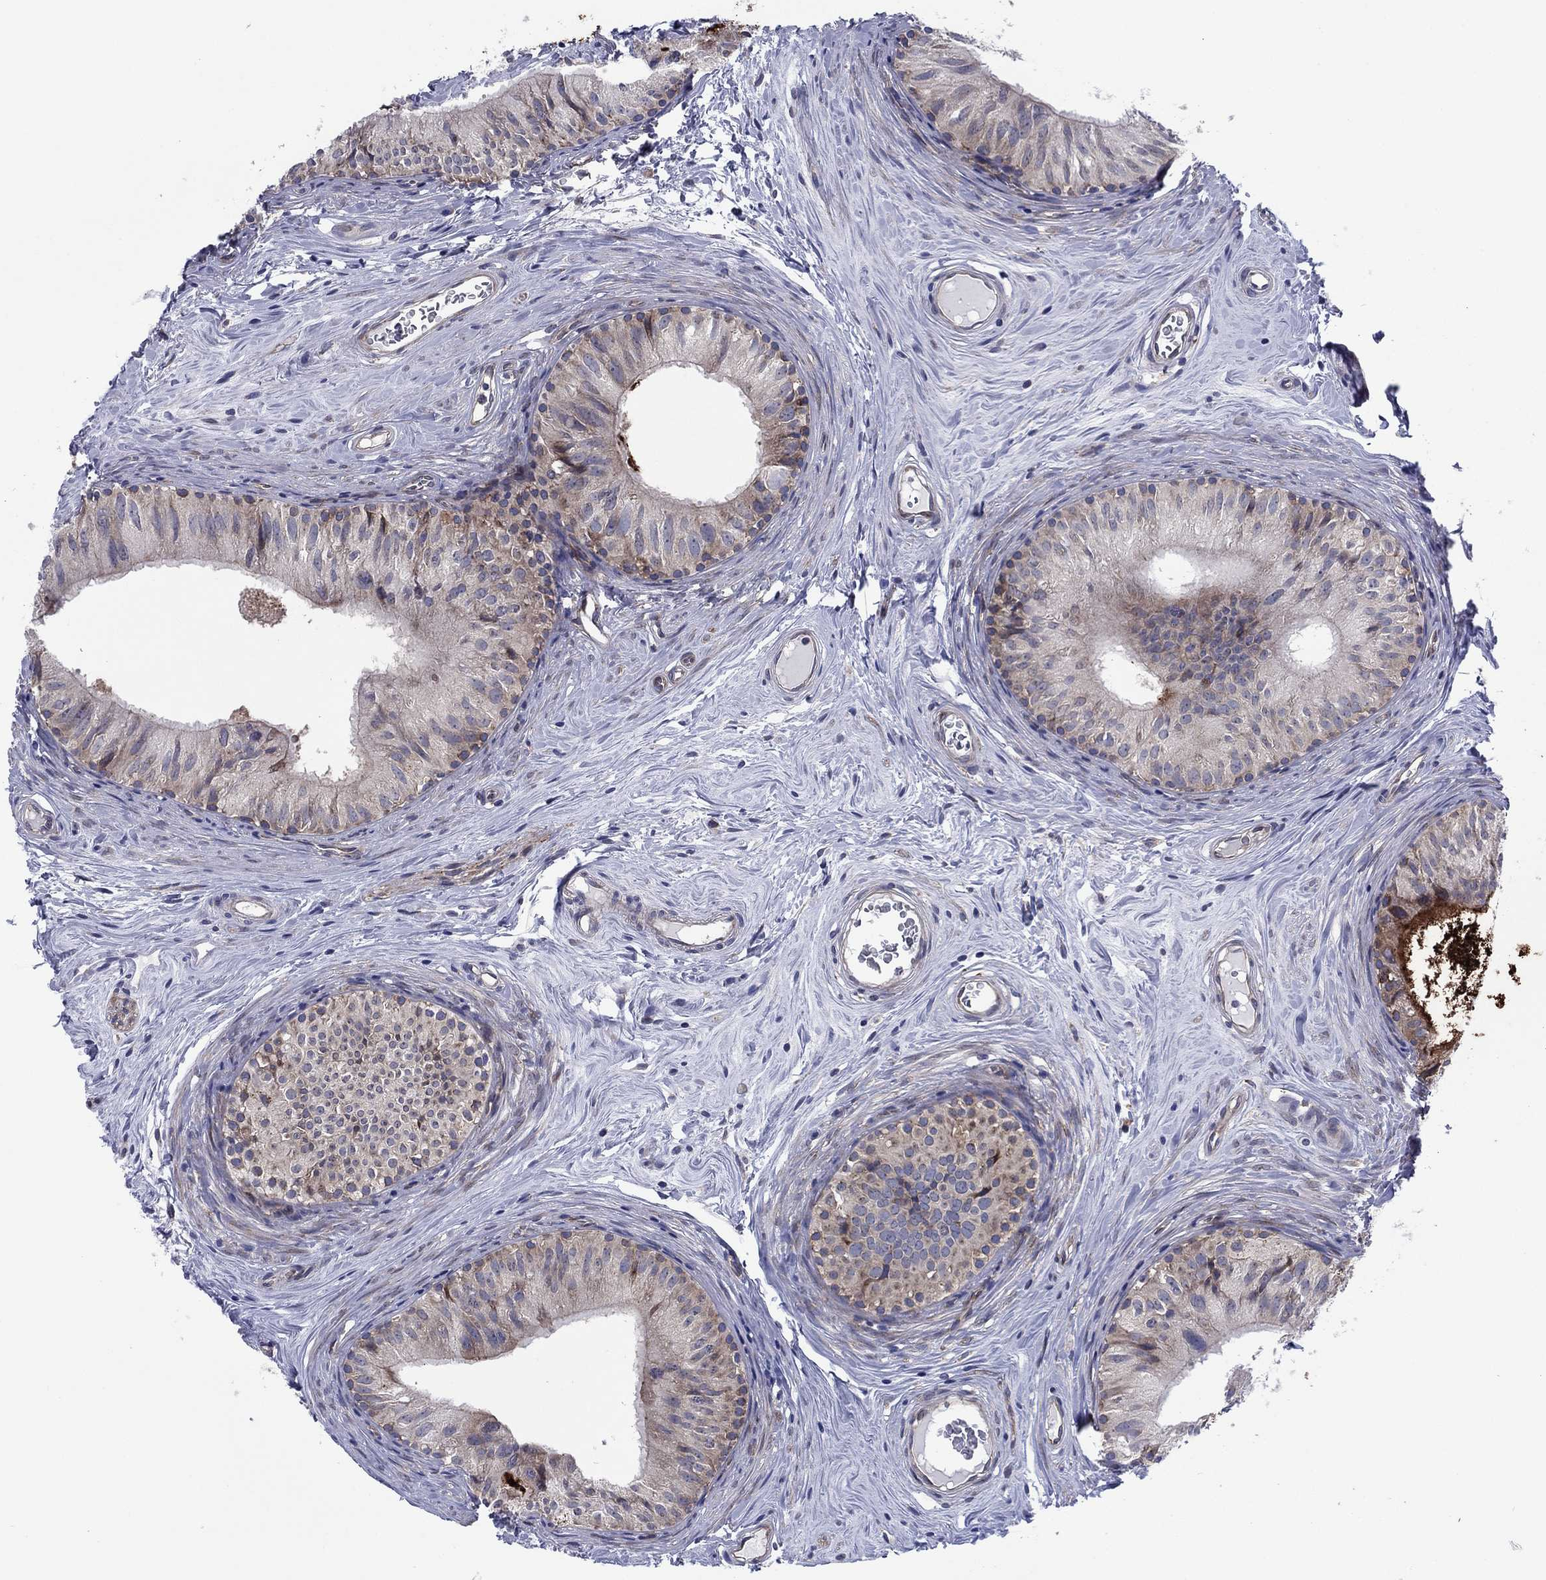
{"staining": {"intensity": "weak", "quantity": "<25%", "location": "cytoplasmic/membranous"}, "tissue": "epididymis", "cell_type": "Glandular cells", "image_type": "normal", "snomed": [{"axis": "morphology", "description": "Normal tissue, NOS"}, {"axis": "topography", "description": "Epididymis"}], "caption": "Immunohistochemistry (IHC) of unremarkable epididymis exhibits no positivity in glandular cells. Brightfield microscopy of IHC stained with DAB (3,3'-diaminobenzidine) (brown) and hematoxylin (blue), captured at high magnification.", "gene": "GPR155", "patient": {"sex": "male", "age": 52}}